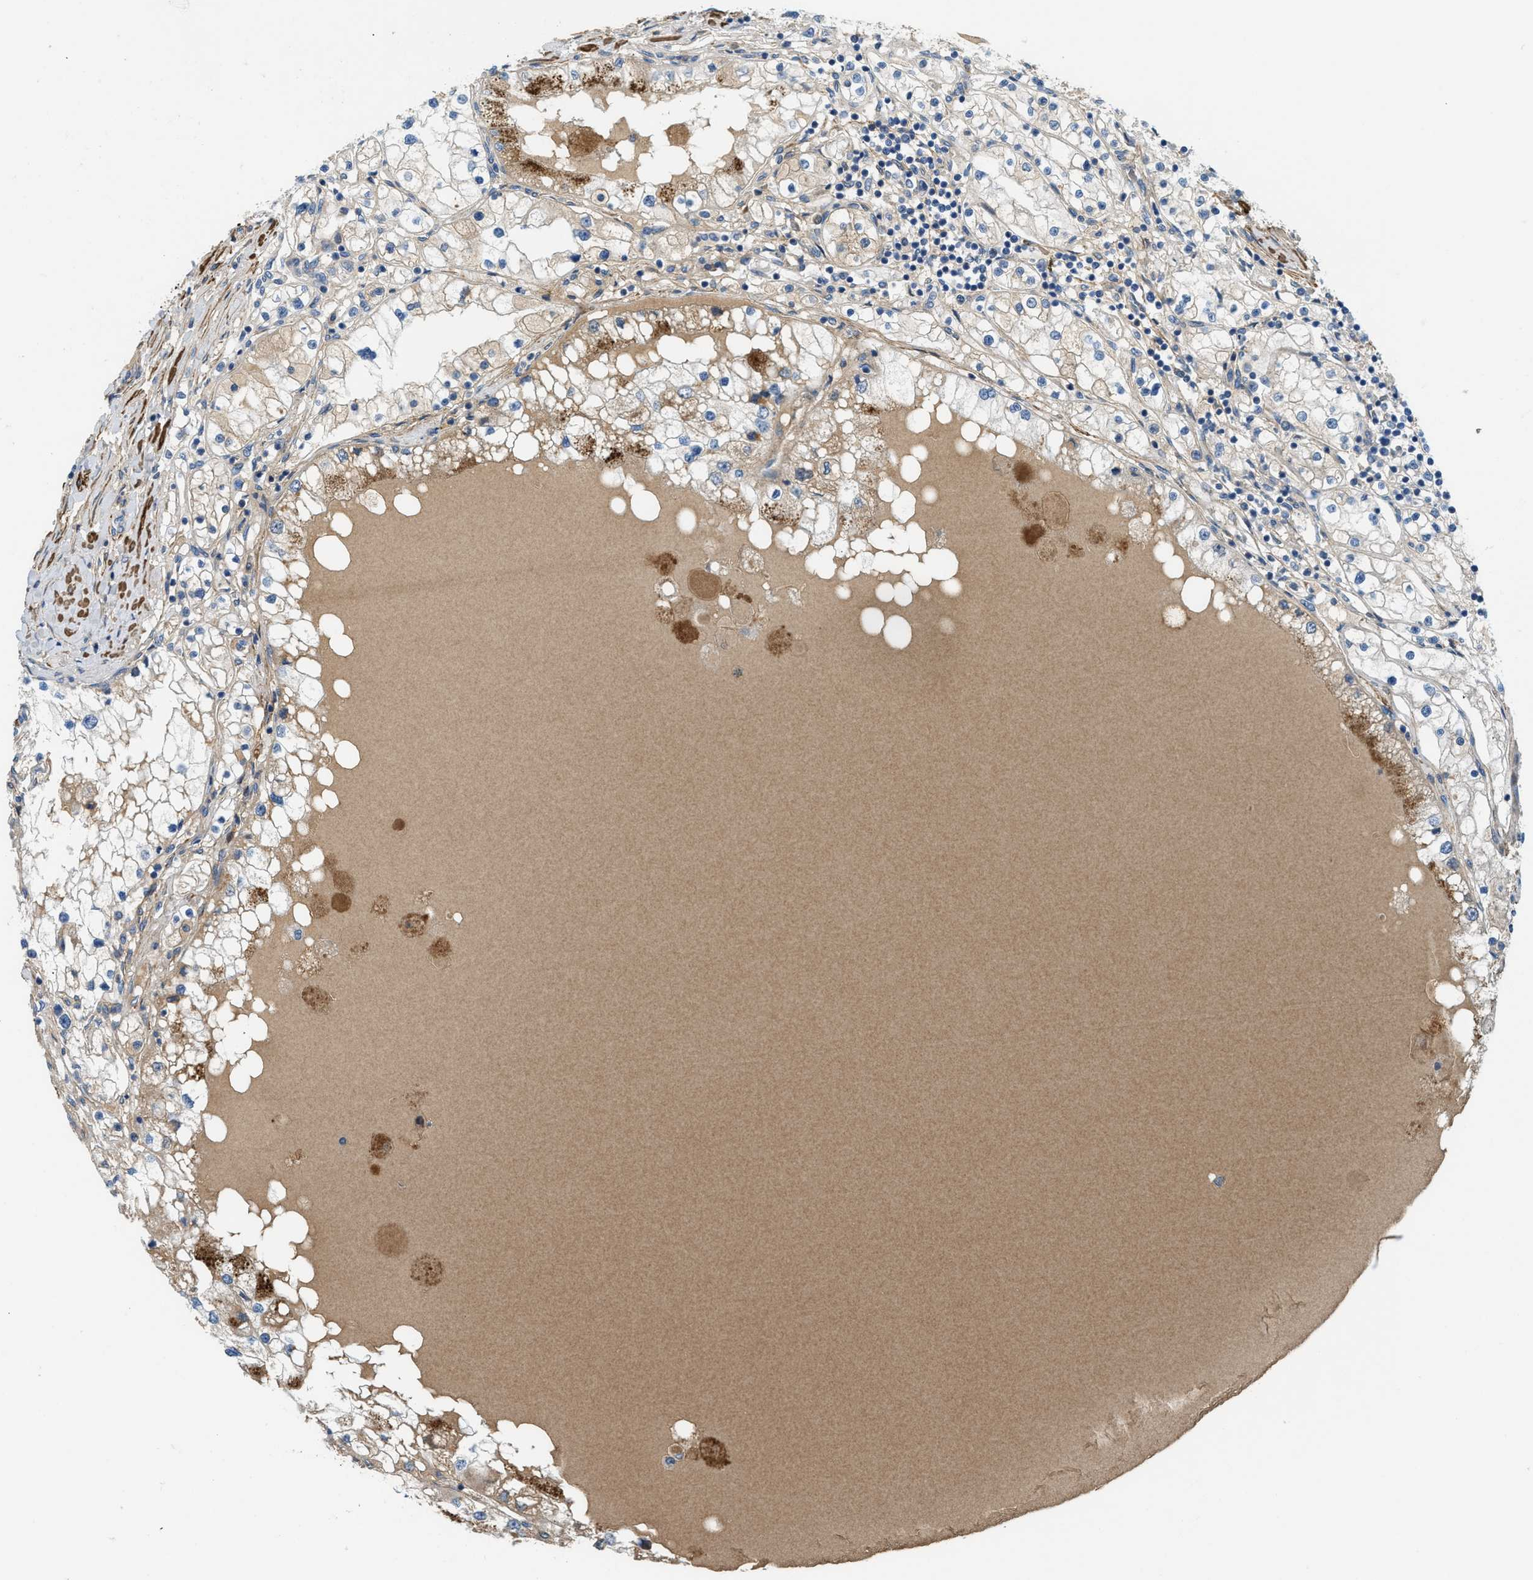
{"staining": {"intensity": "moderate", "quantity": "<25%", "location": "cytoplasmic/membranous"}, "tissue": "renal cancer", "cell_type": "Tumor cells", "image_type": "cancer", "snomed": [{"axis": "morphology", "description": "Adenocarcinoma, NOS"}, {"axis": "topography", "description": "Kidney"}], "caption": "Protein expression analysis of human renal cancer (adenocarcinoma) reveals moderate cytoplasmic/membranous expression in about <25% of tumor cells.", "gene": "BMPR1A", "patient": {"sex": "male", "age": 68}}